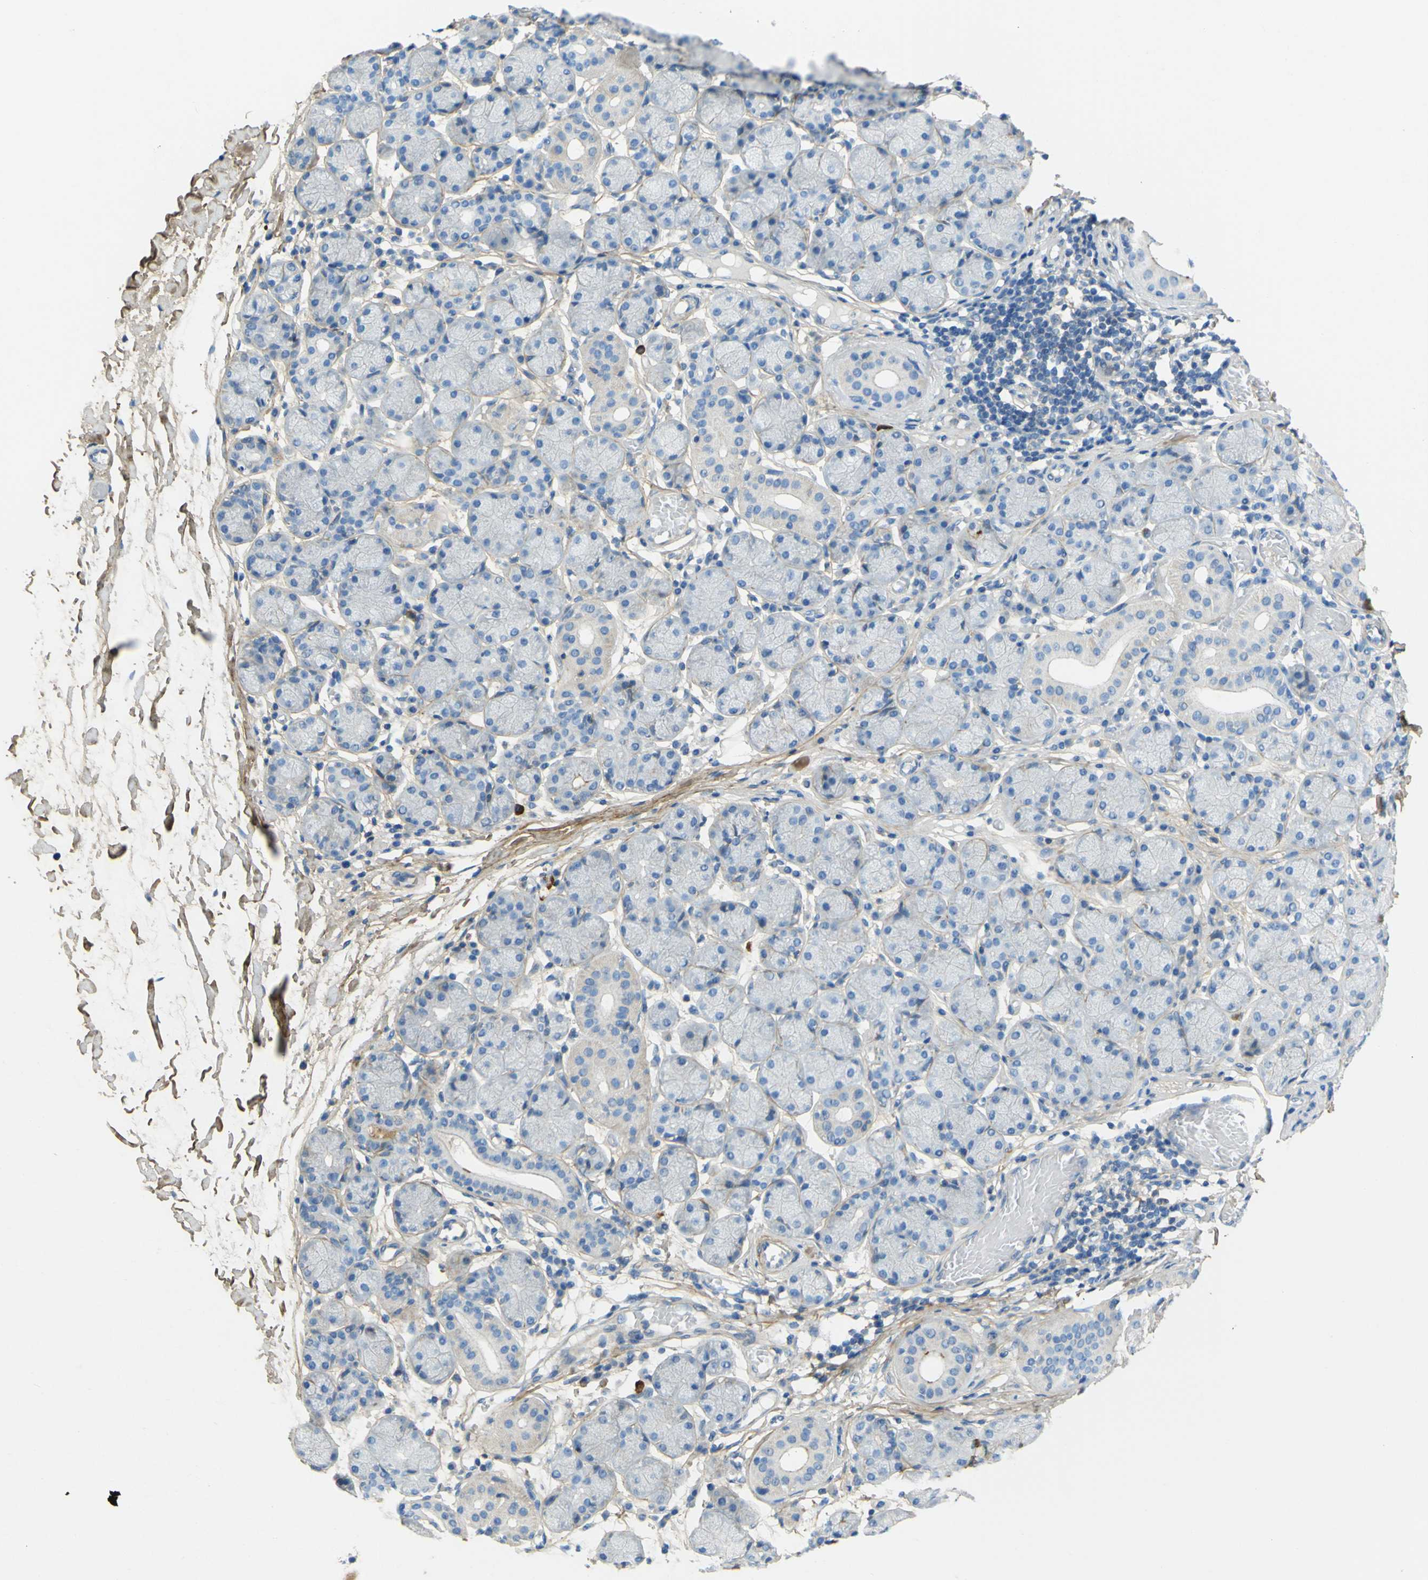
{"staining": {"intensity": "negative", "quantity": "none", "location": "none"}, "tissue": "salivary gland", "cell_type": "Glandular cells", "image_type": "normal", "snomed": [{"axis": "morphology", "description": "Normal tissue, NOS"}, {"axis": "topography", "description": "Salivary gland"}], "caption": "Immunohistochemistry (IHC) histopathology image of normal salivary gland: human salivary gland stained with DAB (3,3'-diaminobenzidine) displays no significant protein positivity in glandular cells. The staining is performed using DAB brown chromogen with nuclei counter-stained in using hematoxylin.", "gene": "OGN", "patient": {"sex": "female", "age": 24}}